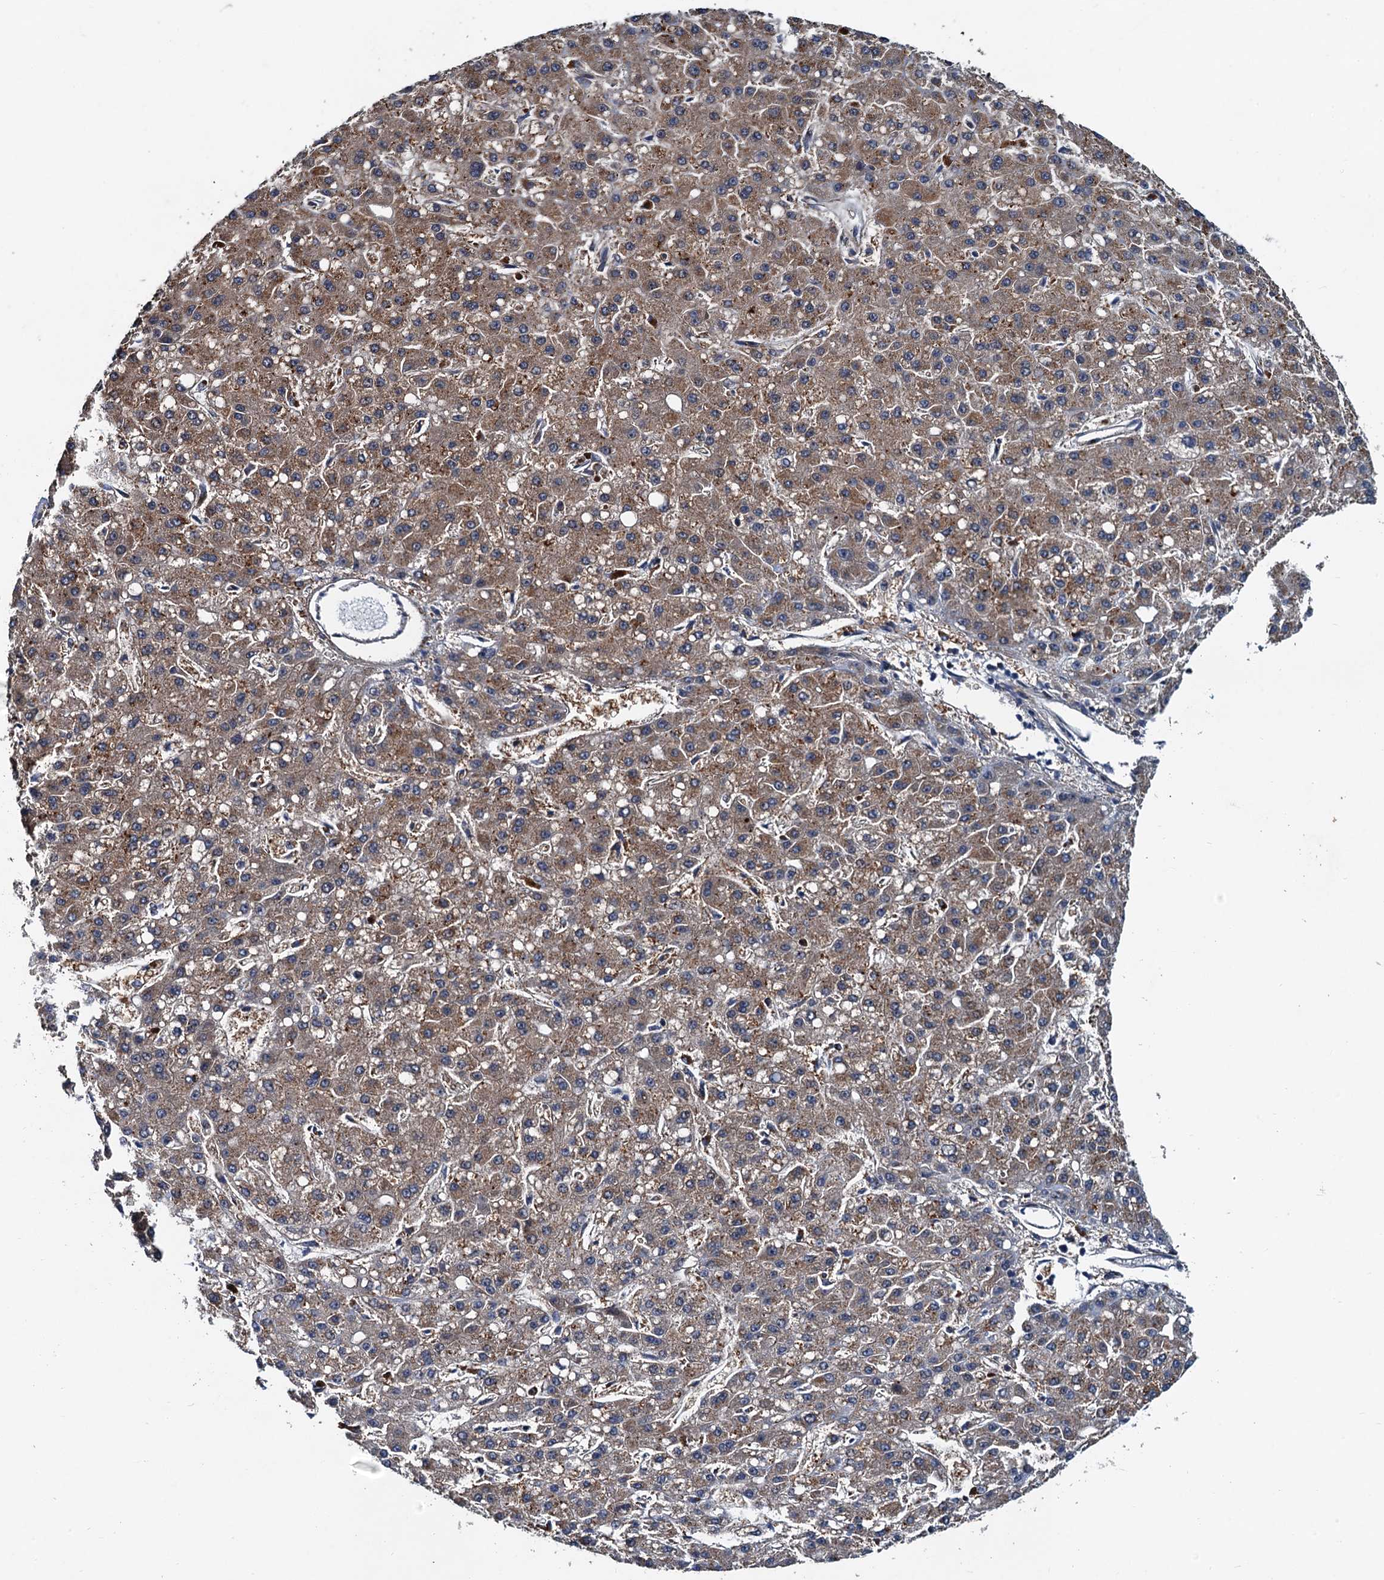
{"staining": {"intensity": "moderate", "quantity": ">75%", "location": "cytoplasmic/membranous"}, "tissue": "liver cancer", "cell_type": "Tumor cells", "image_type": "cancer", "snomed": [{"axis": "morphology", "description": "Carcinoma, Hepatocellular, NOS"}, {"axis": "topography", "description": "Liver"}], "caption": "High-power microscopy captured an immunohistochemistry photomicrograph of hepatocellular carcinoma (liver), revealing moderate cytoplasmic/membranous expression in about >75% of tumor cells. (IHC, brightfield microscopy, high magnification).", "gene": "EFL1", "patient": {"sex": "male", "age": 67}}